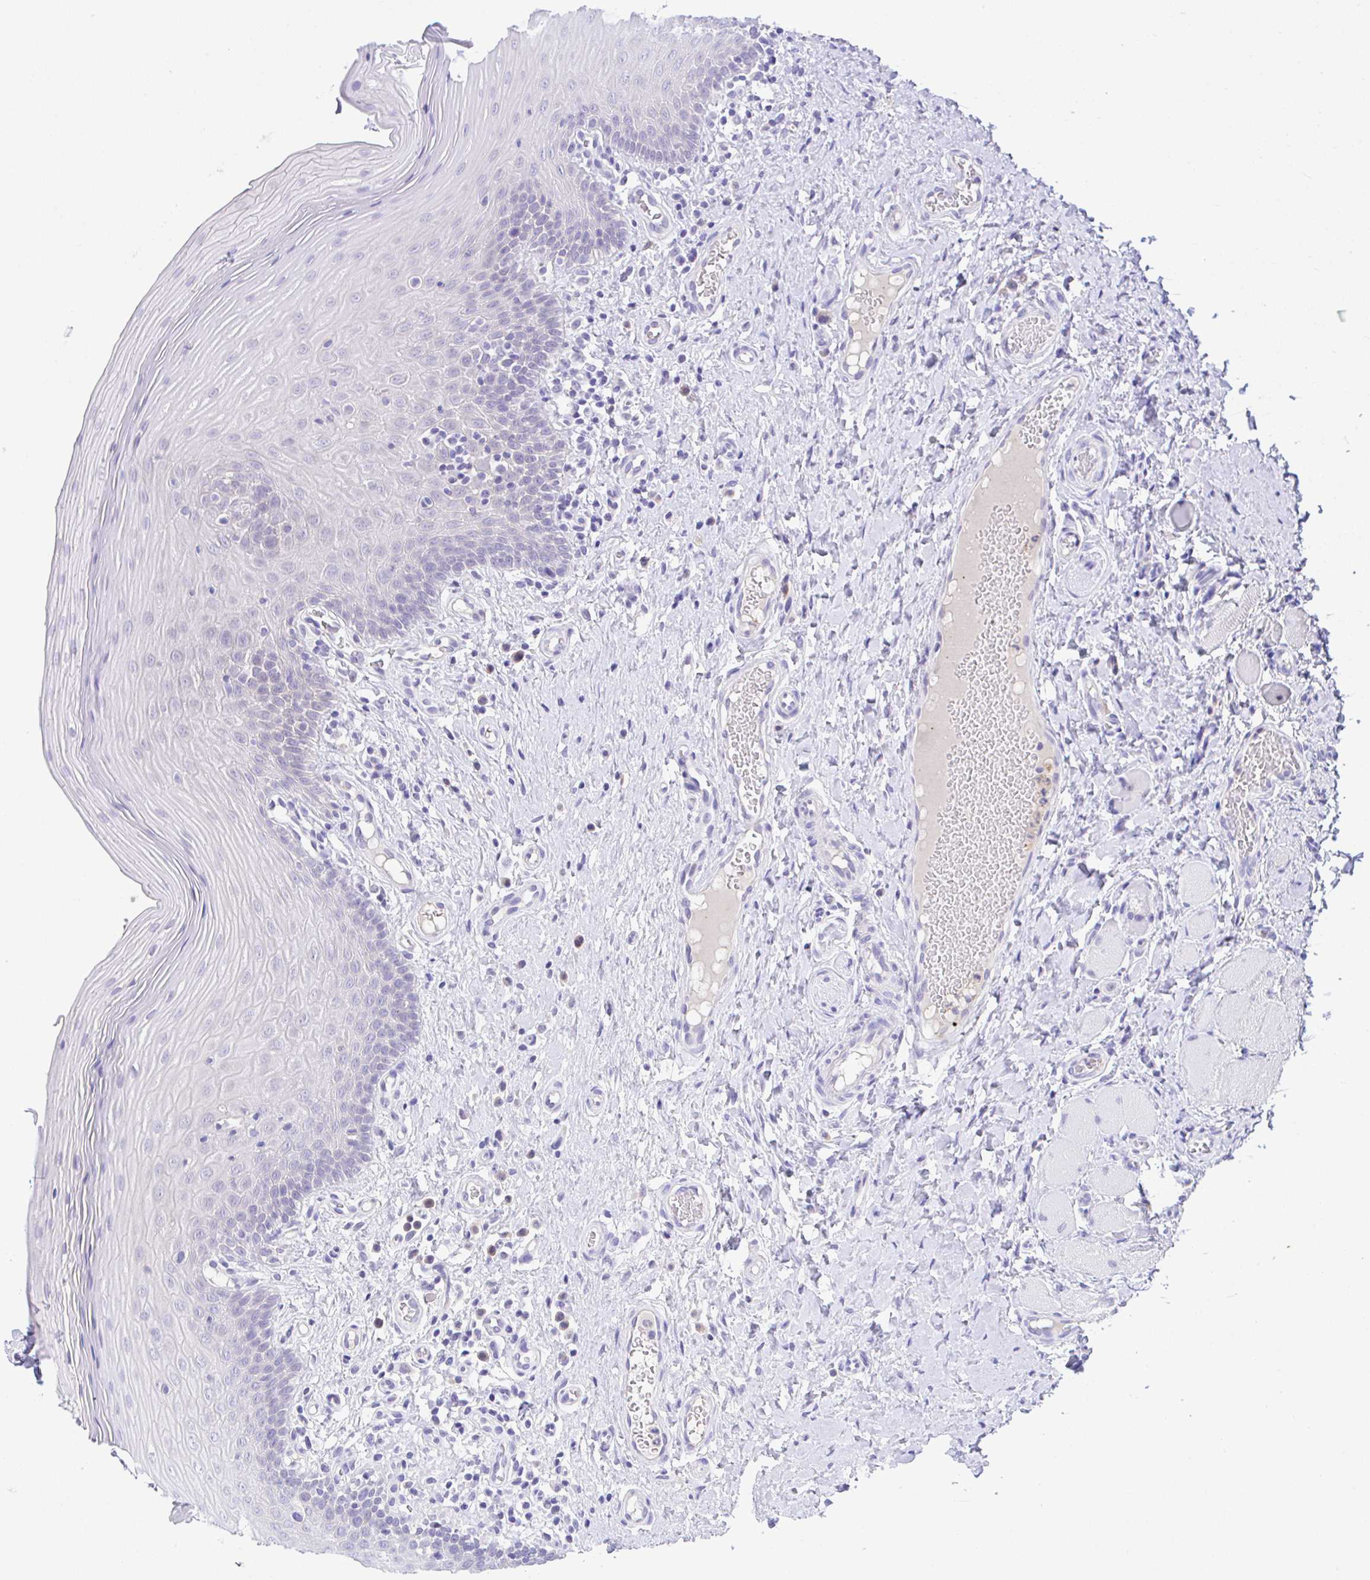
{"staining": {"intensity": "negative", "quantity": "none", "location": "none"}, "tissue": "oral mucosa", "cell_type": "Squamous epithelial cells", "image_type": "normal", "snomed": [{"axis": "morphology", "description": "Normal tissue, NOS"}, {"axis": "topography", "description": "Oral tissue"}, {"axis": "topography", "description": "Tounge, NOS"}], "caption": "Immunohistochemistry (IHC) image of unremarkable human oral mucosa stained for a protein (brown), which displays no expression in squamous epithelial cells.", "gene": "HOXB4", "patient": {"sex": "female", "age": 58}}